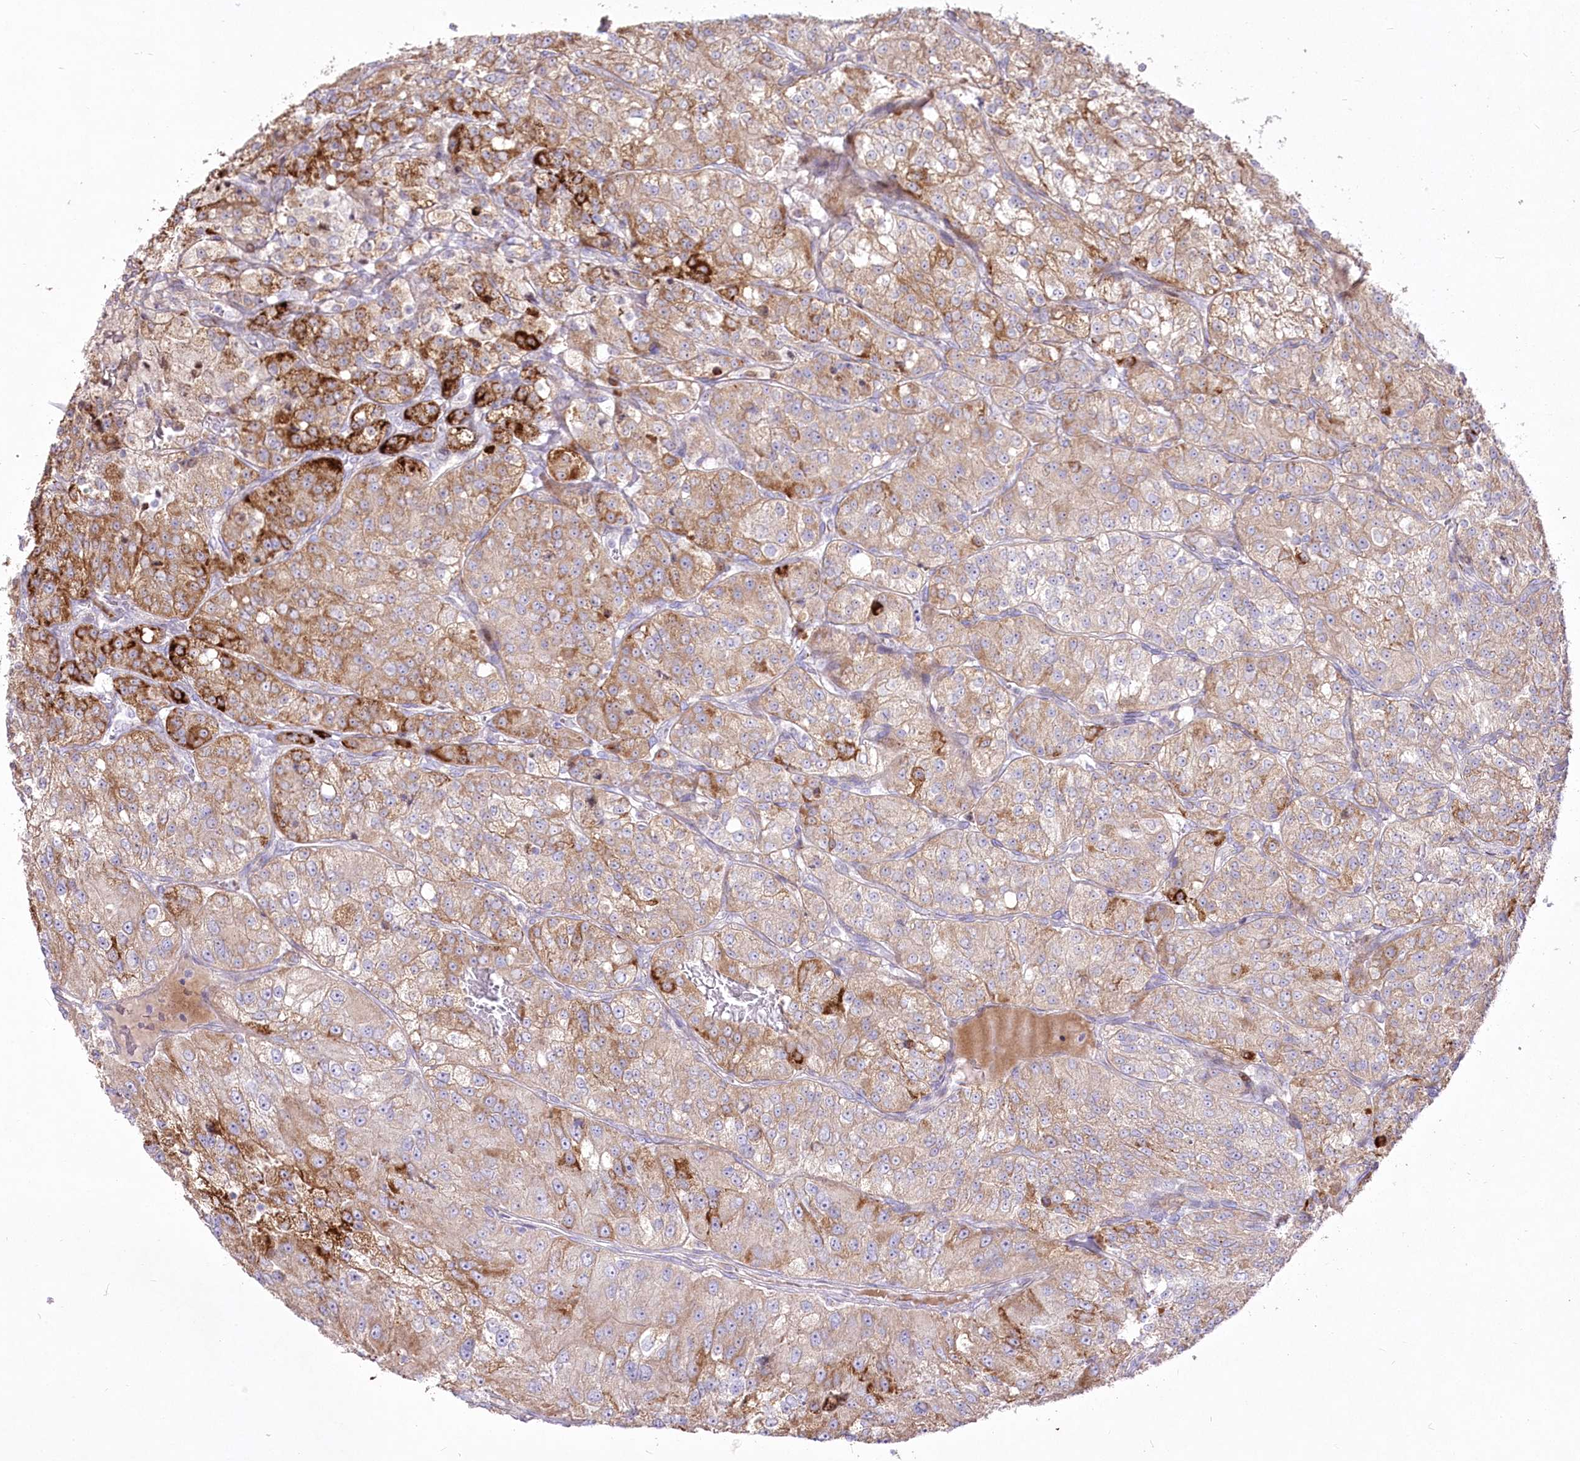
{"staining": {"intensity": "moderate", "quantity": "25%-75%", "location": "cytoplasmic/membranous"}, "tissue": "renal cancer", "cell_type": "Tumor cells", "image_type": "cancer", "snomed": [{"axis": "morphology", "description": "Adenocarcinoma, NOS"}, {"axis": "topography", "description": "Kidney"}], "caption": "The immunohistochemical stain labels moderate cytoplasmic/membranous staining in tumor cells of renal adenocarcinoma tissue.", "gene": "CEP164", "patient": {"sex": "female", "age": 63}}